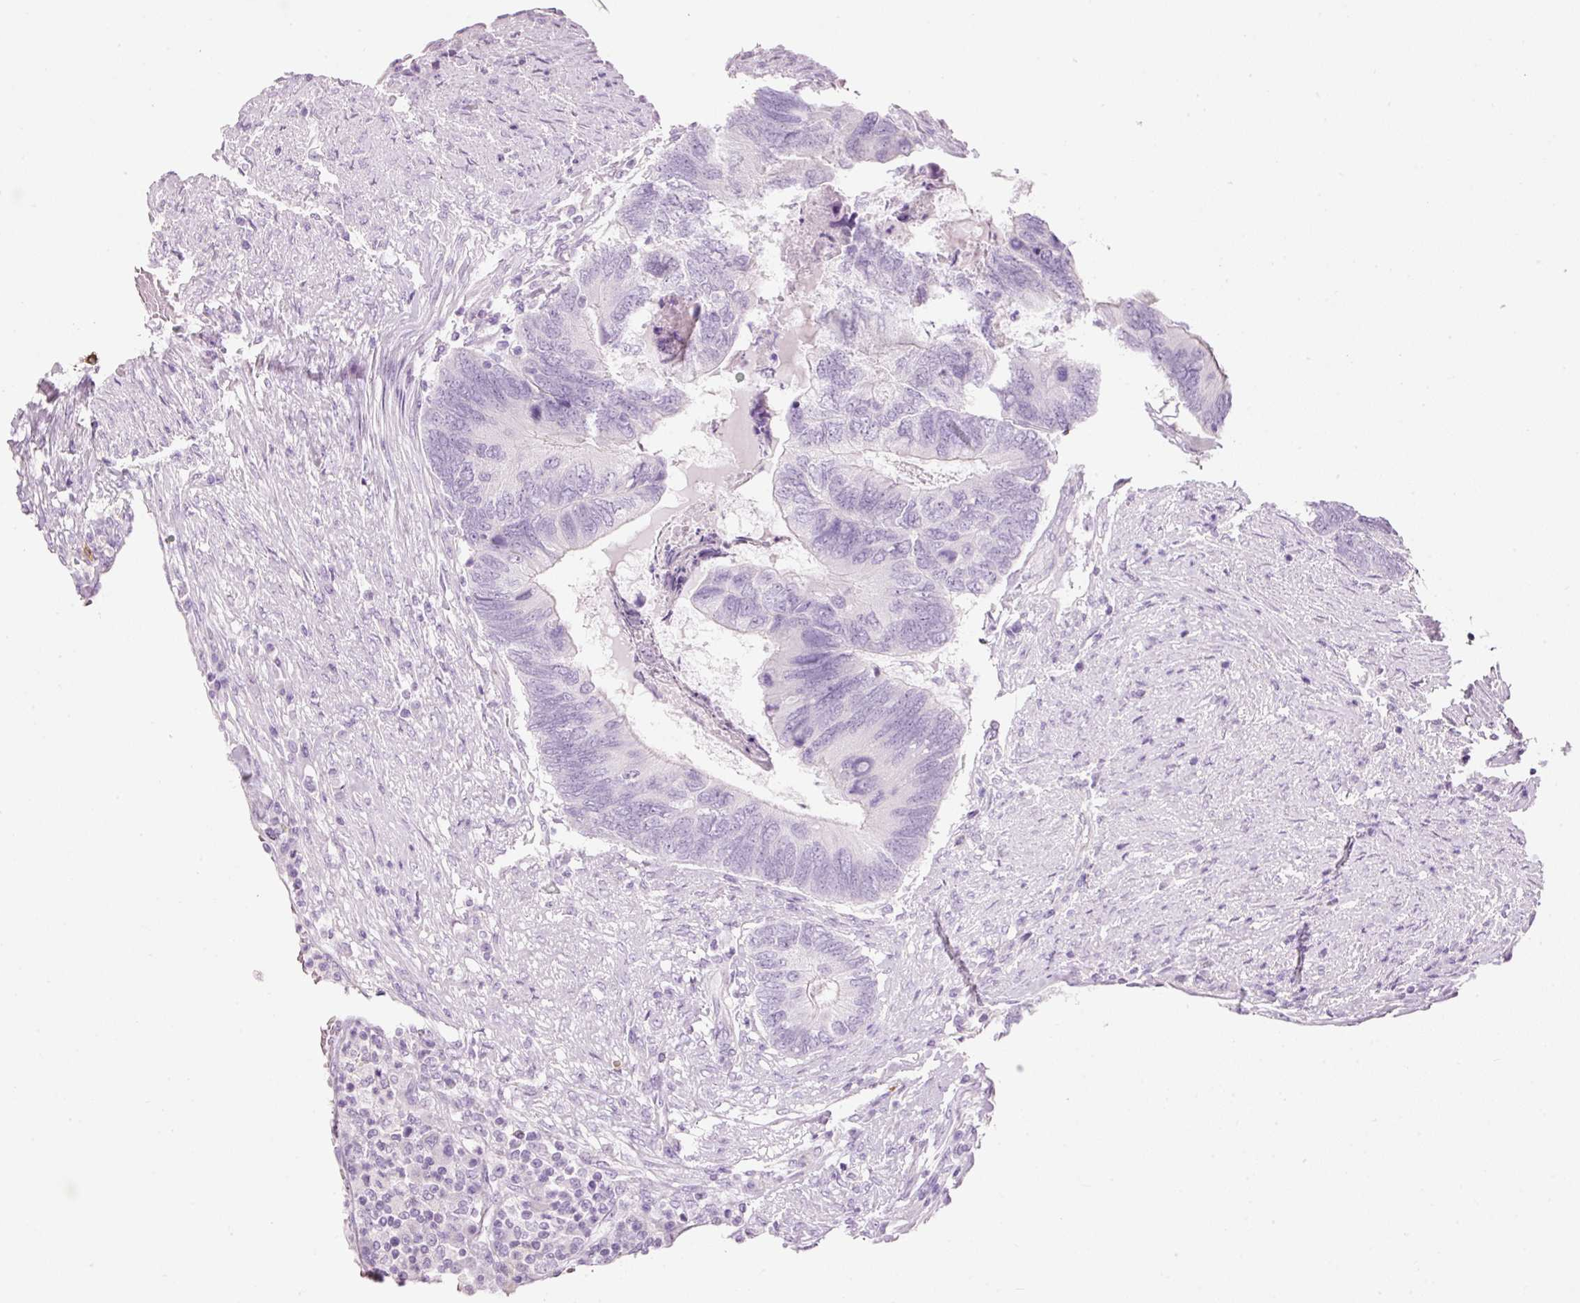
{"staining": {"intensity": "negative", "quantity": "none", "location": "none"}, "tissue": "colorectal cancer", "cell_type": "Tumor cells", "image_type": "cancer", "snomed": [{"axis": "morphology", "description": "Adenocarcinoma, NOS"}, {"axis": "topography", "description": "Colon"}], "caption": "Immunohistochemical staining of human colorectal cancer exhibits no significant positivity in tumor cells. (DAB (3,3'-diaminobenzidine) immunohistochemistry (IHC) visualized using brightfield microscopy, high magnification).", "gene": "CMA1", "patient": {"sex": "female", "age": 67}}